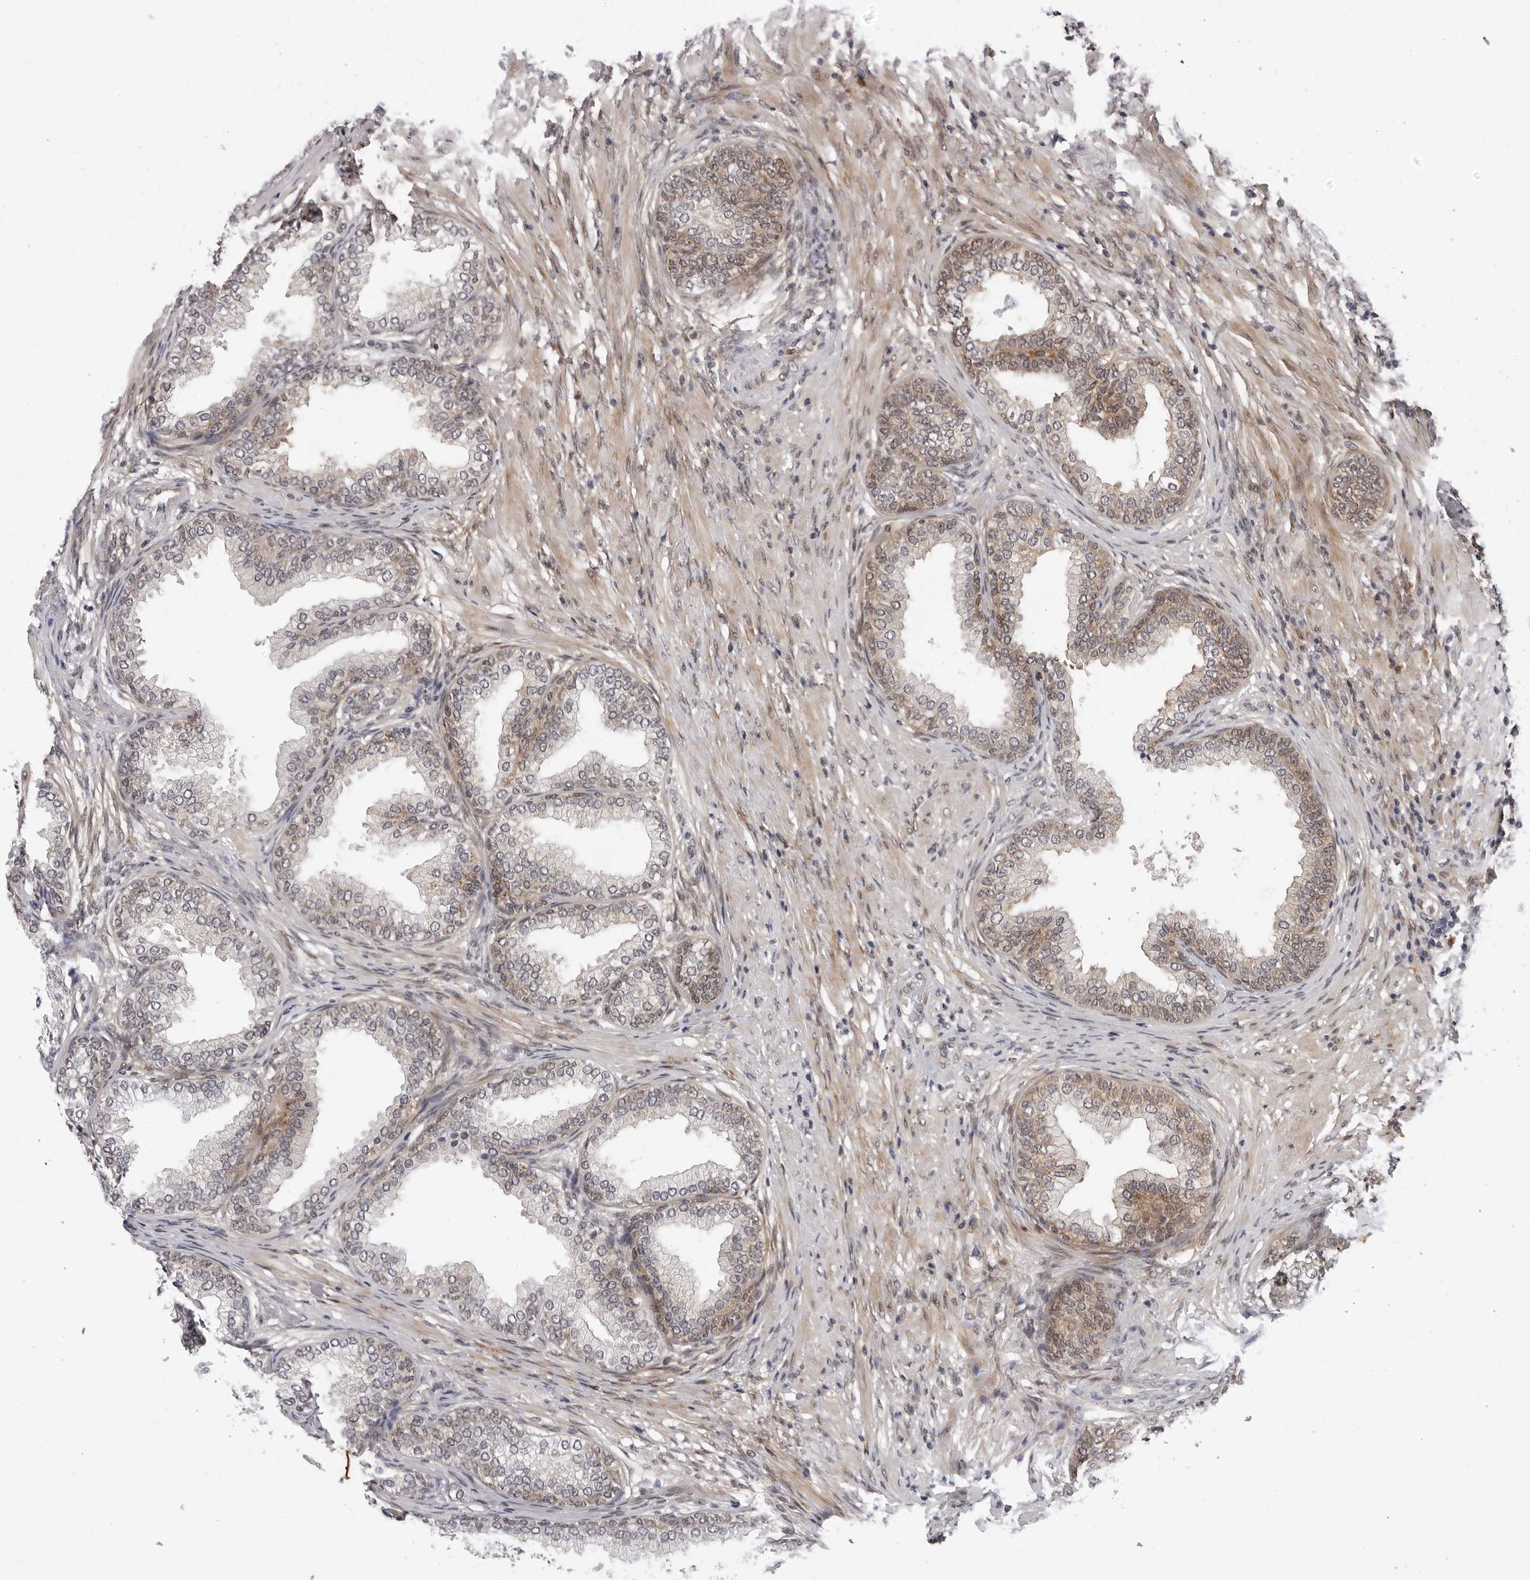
{"staining": {"intensity": "weak", "quantity": "25%-75%", "location": "cytoplasmic/membranous,nuclear"}, "tissue": "prostate", "cell_type": "Glandular cells", "image_type": "normal", "snomed": [{"axis": "morphology", "description": "Normal tissue, NOS"}, {"axis": "topography", "description": "Prostate"}], "caption": "IHC (DAB (3,3'-diaminobenzidine)) staining of unremarkable human prostate displays weak cytoplasmic/membranous,nuclear protein positivity in approximately 25%-75% of glandular cells.", "gene": "KIAA1614", "patient": {"sex": "male", "age": 76}}